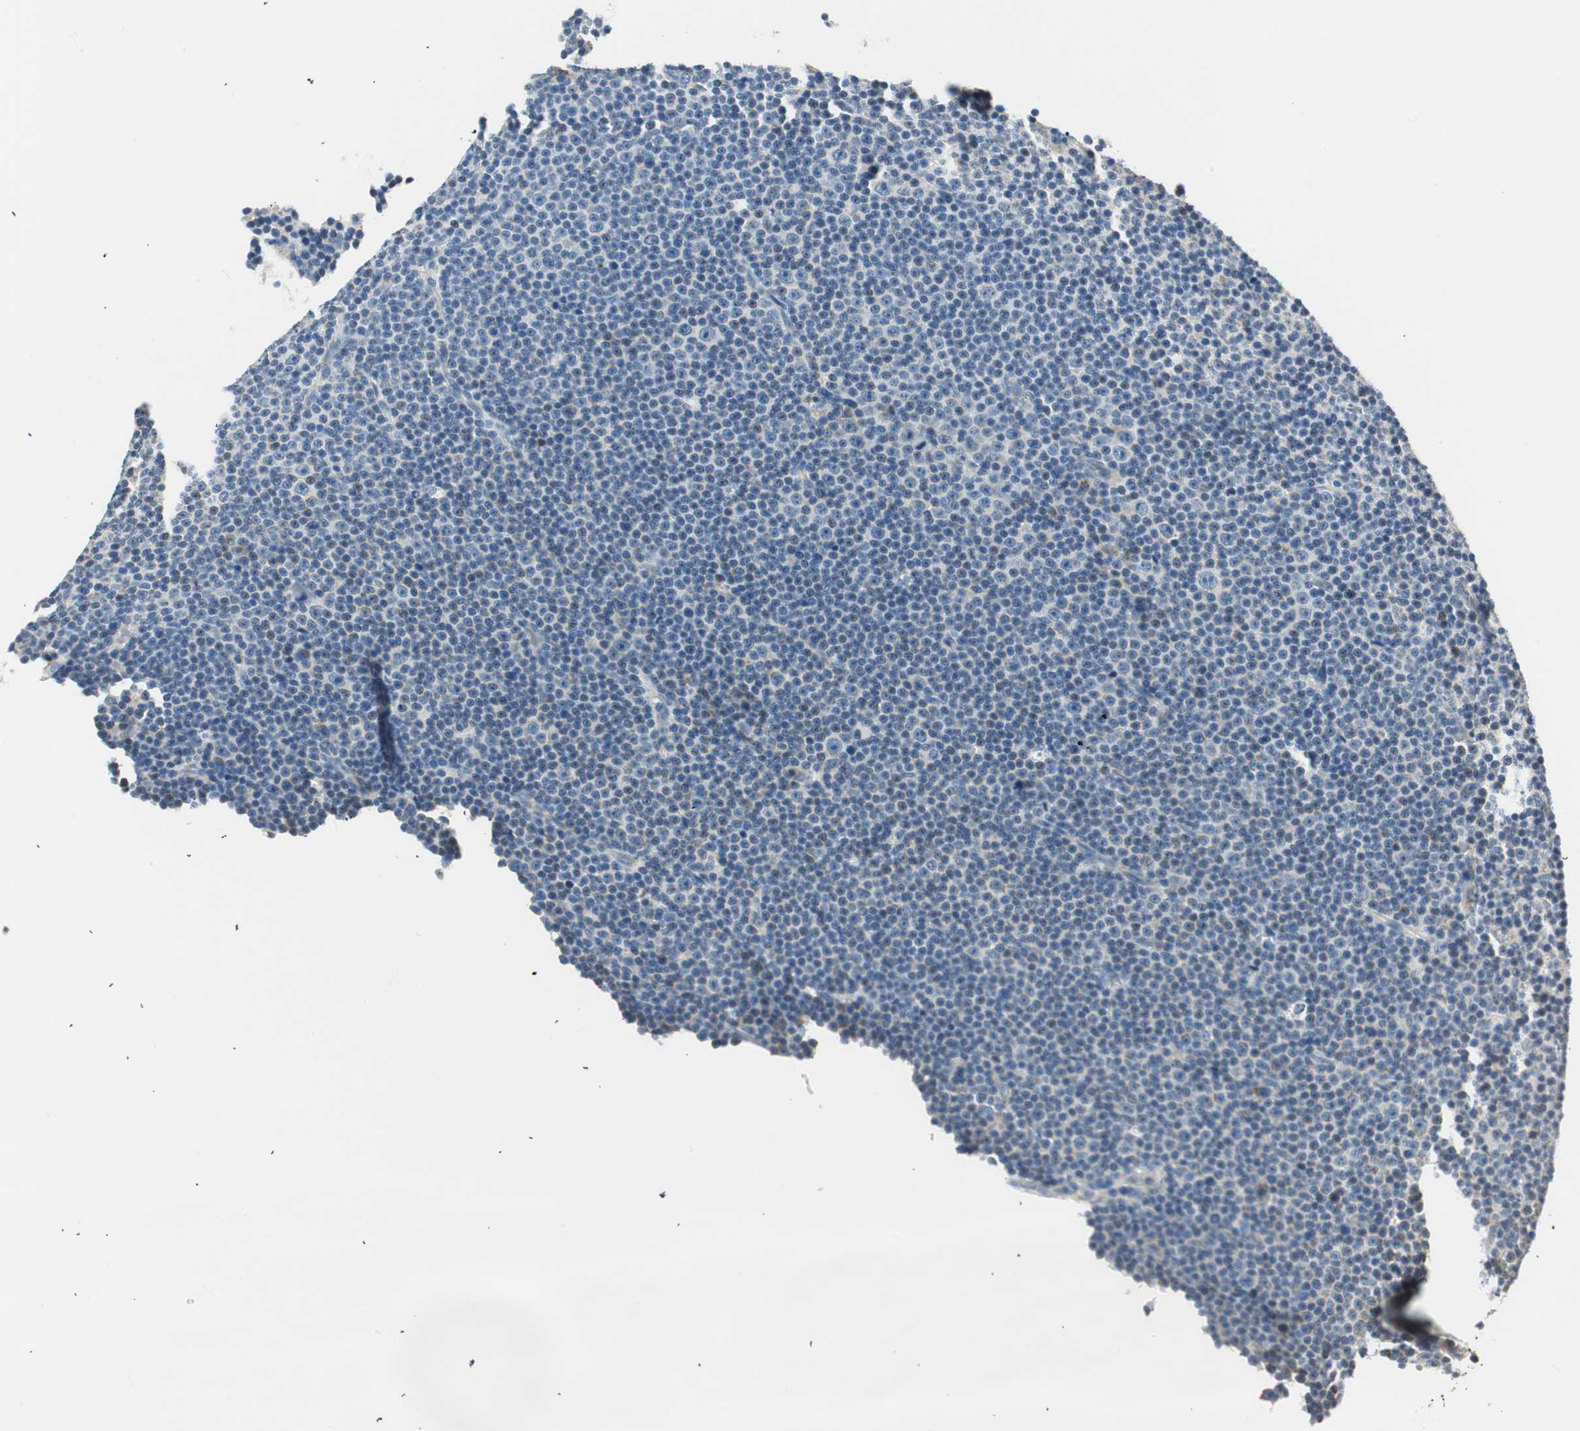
{"staining": {"intensity": "negative", "quantity": "none", "location": "none"}, "tissue": "lymphoma", "cell_type": "Tumor cells", "image_type": "cancer", "snomed": [{"axis": "morphology", "description": "Malignant lymphoma, non-Hodgkin's type, Low grade"}, {"axis": "topography", "description": "Lymph node"}], "caption": "There is no significant positivity in tumor cells of malignant lymphoma, non-Hodgkin's type (low-grade).", "gene": "RORB", "patient": {"sex": "female", "age": 67}}